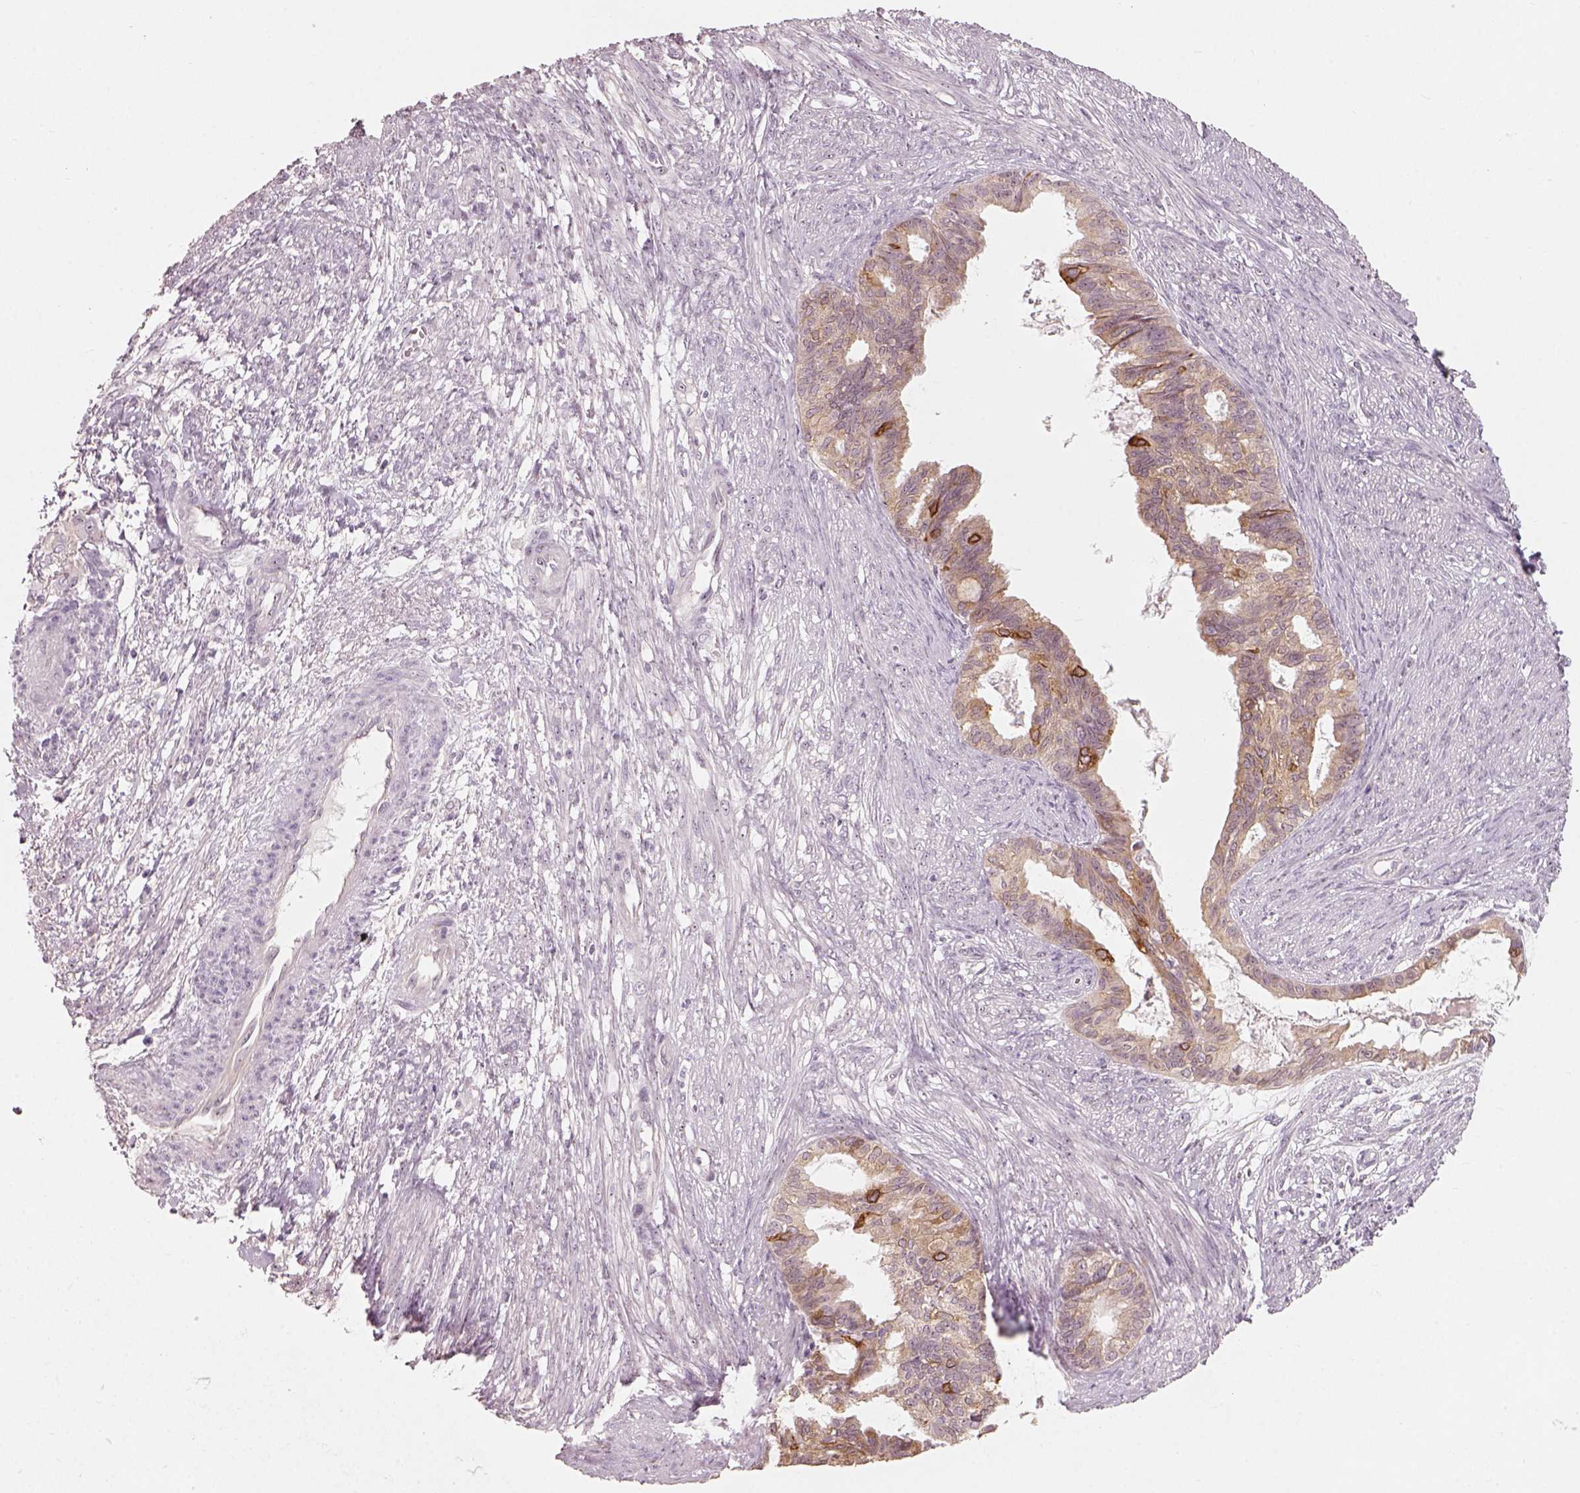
{"staining": {"intensity": "strong", "quantity": "<25%", "location": "cytoplasmic/membranous"}, "tissue": "endometrial cancer", "cell_type": "Tumor cells", "image_type": "cancer", "snomed": [{"axis": "morphology", "description": "Adenocarcinoma, NOS"}, {"axis": "topography", "description": "Endometrium"}], "caption": "There is medium levels of strong cytoplasmic/membranous staining in tumor cells of endometrial cancer, as demonstrated by immunohistochemical staining (brown color).", "gene": "CDS1", "patient": {"sex": "female", "age": 86}}